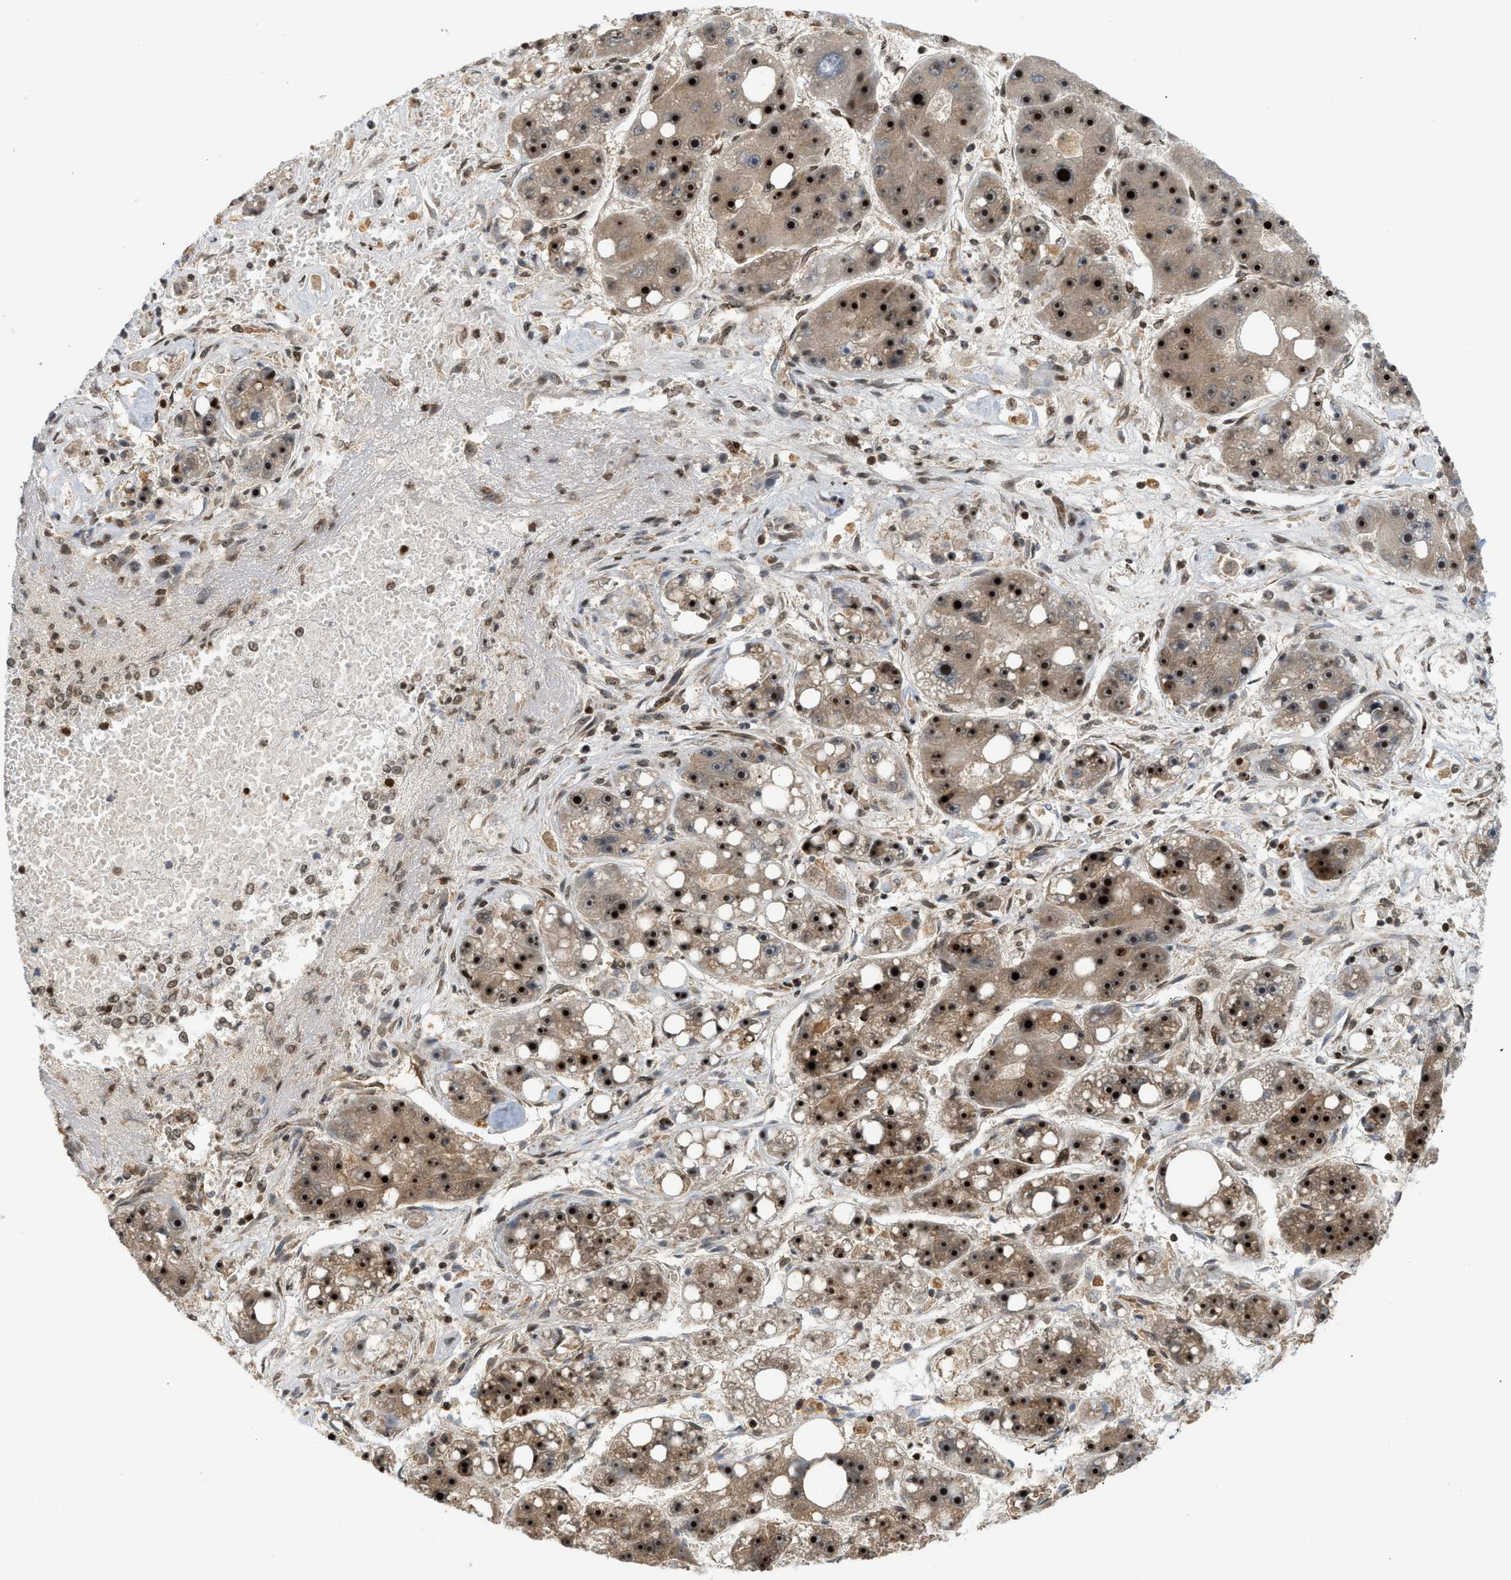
{"staining": {"intensity": "strong", "quantity": ">75%", "location": "cytoplasmic/membranous,nuclear"}, "tissue": "liver cancer", "cell_type": "Tumor cells", "image_type": "cancer", "snomed": [{"axis": "morphology", "description": "Carcinoma, Hepatocellular, NOS"}, {"axis": "topography", "description": "Liver"}], "caption": "Hepatocellular carcinoma (liver) stained for a protein (brown) demonstrates strong cytoplasmic/membranous and nuclear positive staining in approximately >75% of tumor cells.", "gene": "ZNF22", "patient": {"sex": "female", "age": 61}}